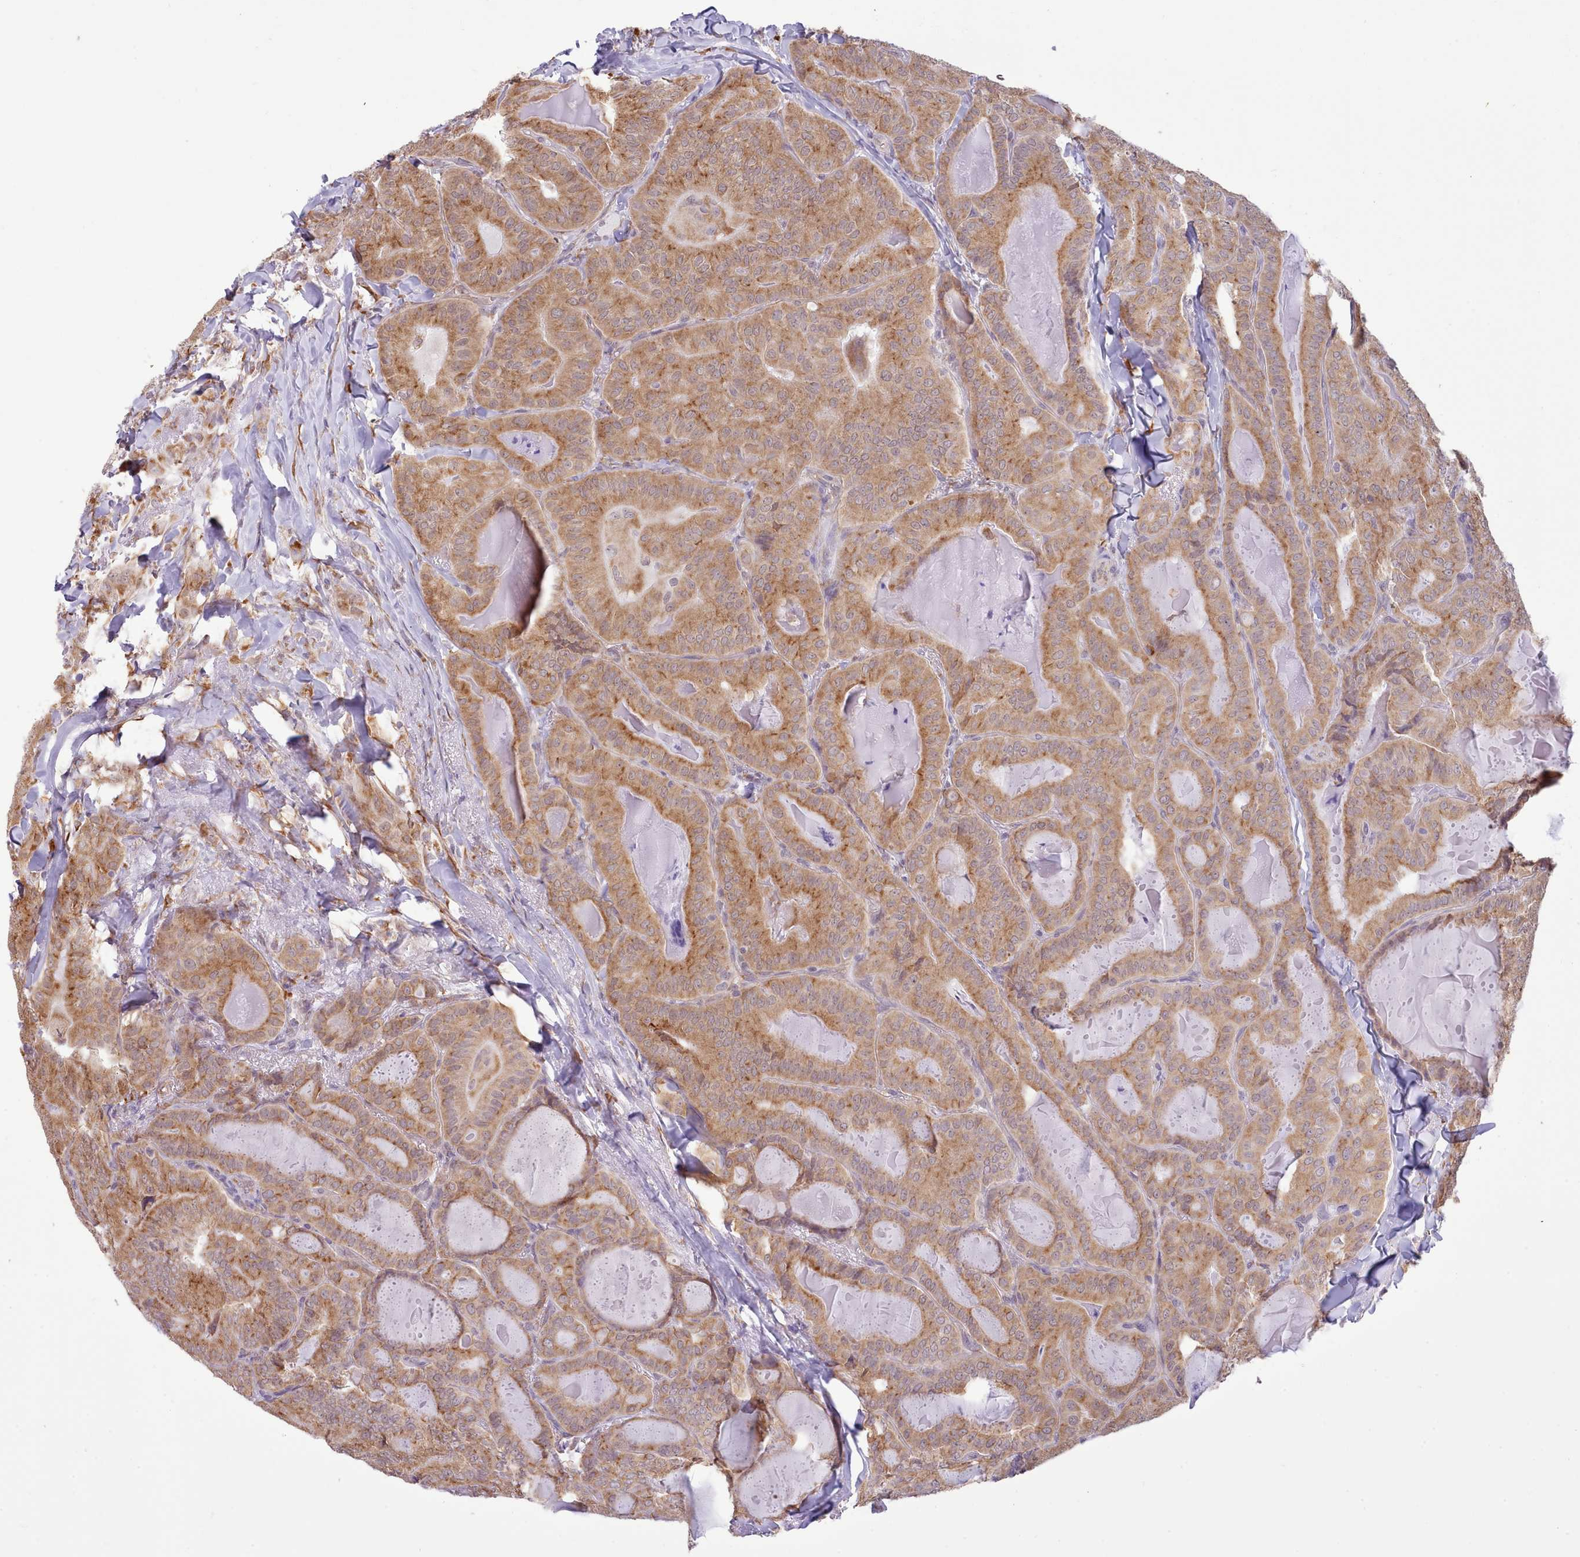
{"staining": {"intensity": "moderate", "quantity": ">75%", "location": "cytoplasmic/membranous"}, "tissue": "thyroid cancer", "cell_type": "Tumor cells", "image_type": "cancer", "snomed": [{"axis": "morphology", "description": "Papillary adenocarcinoma, NOS"}, {"axis": "topography", "description": "Thyroid gland"}], "caption": "High-magnification brightfield microscopy of thyroid cancer (papillary adenocarcinoma) stained with DAB (3,3'-diaminobenzidine) (brown) and counterstained with hematoxylin (blue). tumor cells exhibit moderate cytoplasmic/membranous staining is identified in about>75% of cells. The staining was performed using DAB, with brown indicating positive protein expression. Nuclei are stained blue with hematoxylin.", "gene": "SEC61B", "patient": {"sex": "female", "age": 68}}